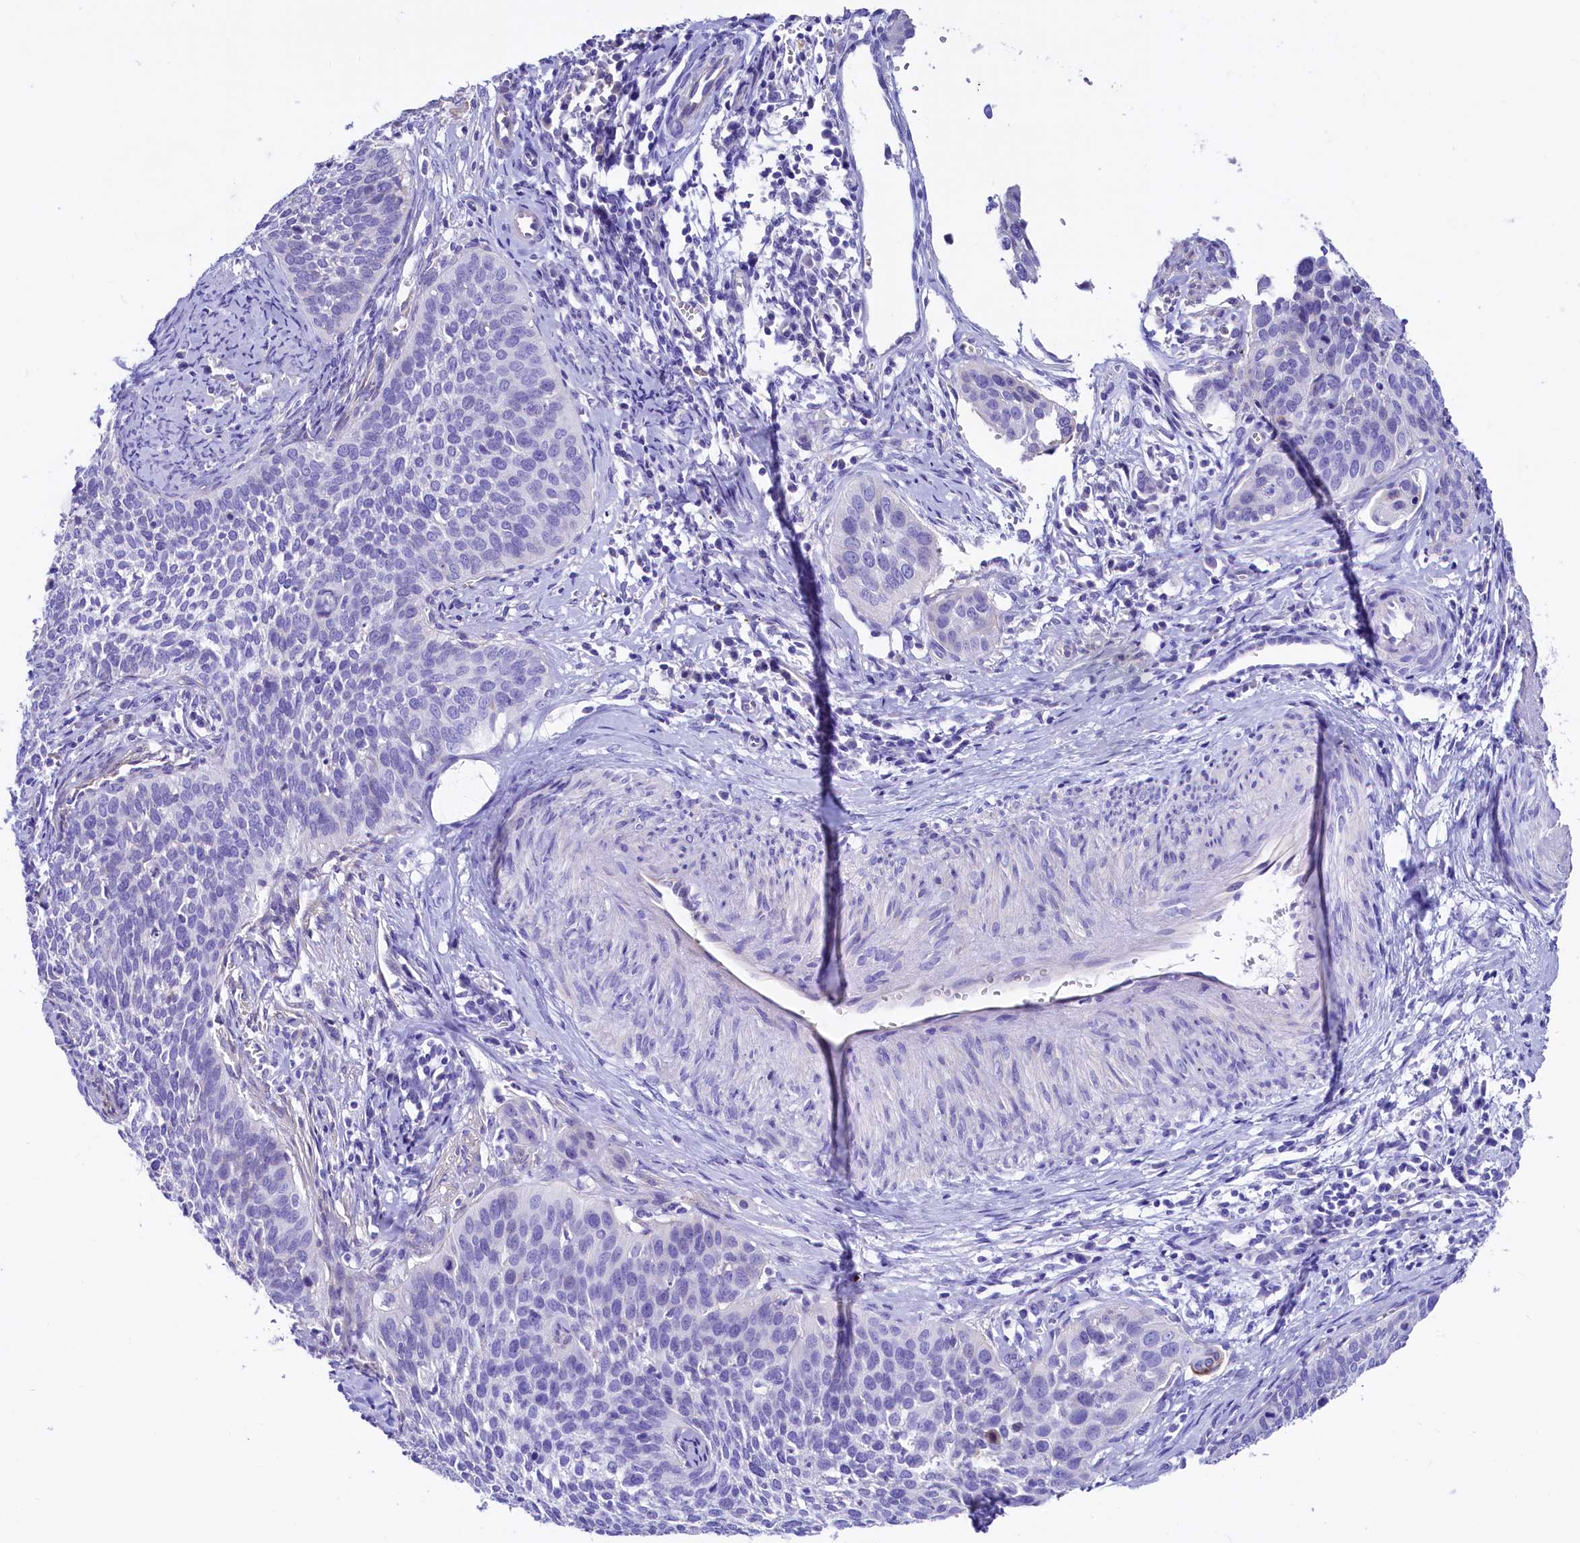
{"staining": {"intensity": "negative", "quantity": "none", "location": "none"}, "tissue": "cervical cancer", "cell_type": "Tumor cells", "image_type": "cancer", "snomed": [{"axis": "morphology", "description": "Squamous cell carcinoma, NOS"}, {"axis": "topography", "description": "Cervix"}], "caption": "Cervical squamous cell carcinoma stained for a protein using IHC shows no positivity tumor cells.", "gene": "RBP3", "patient": {"sex": "female", "age": 34}}